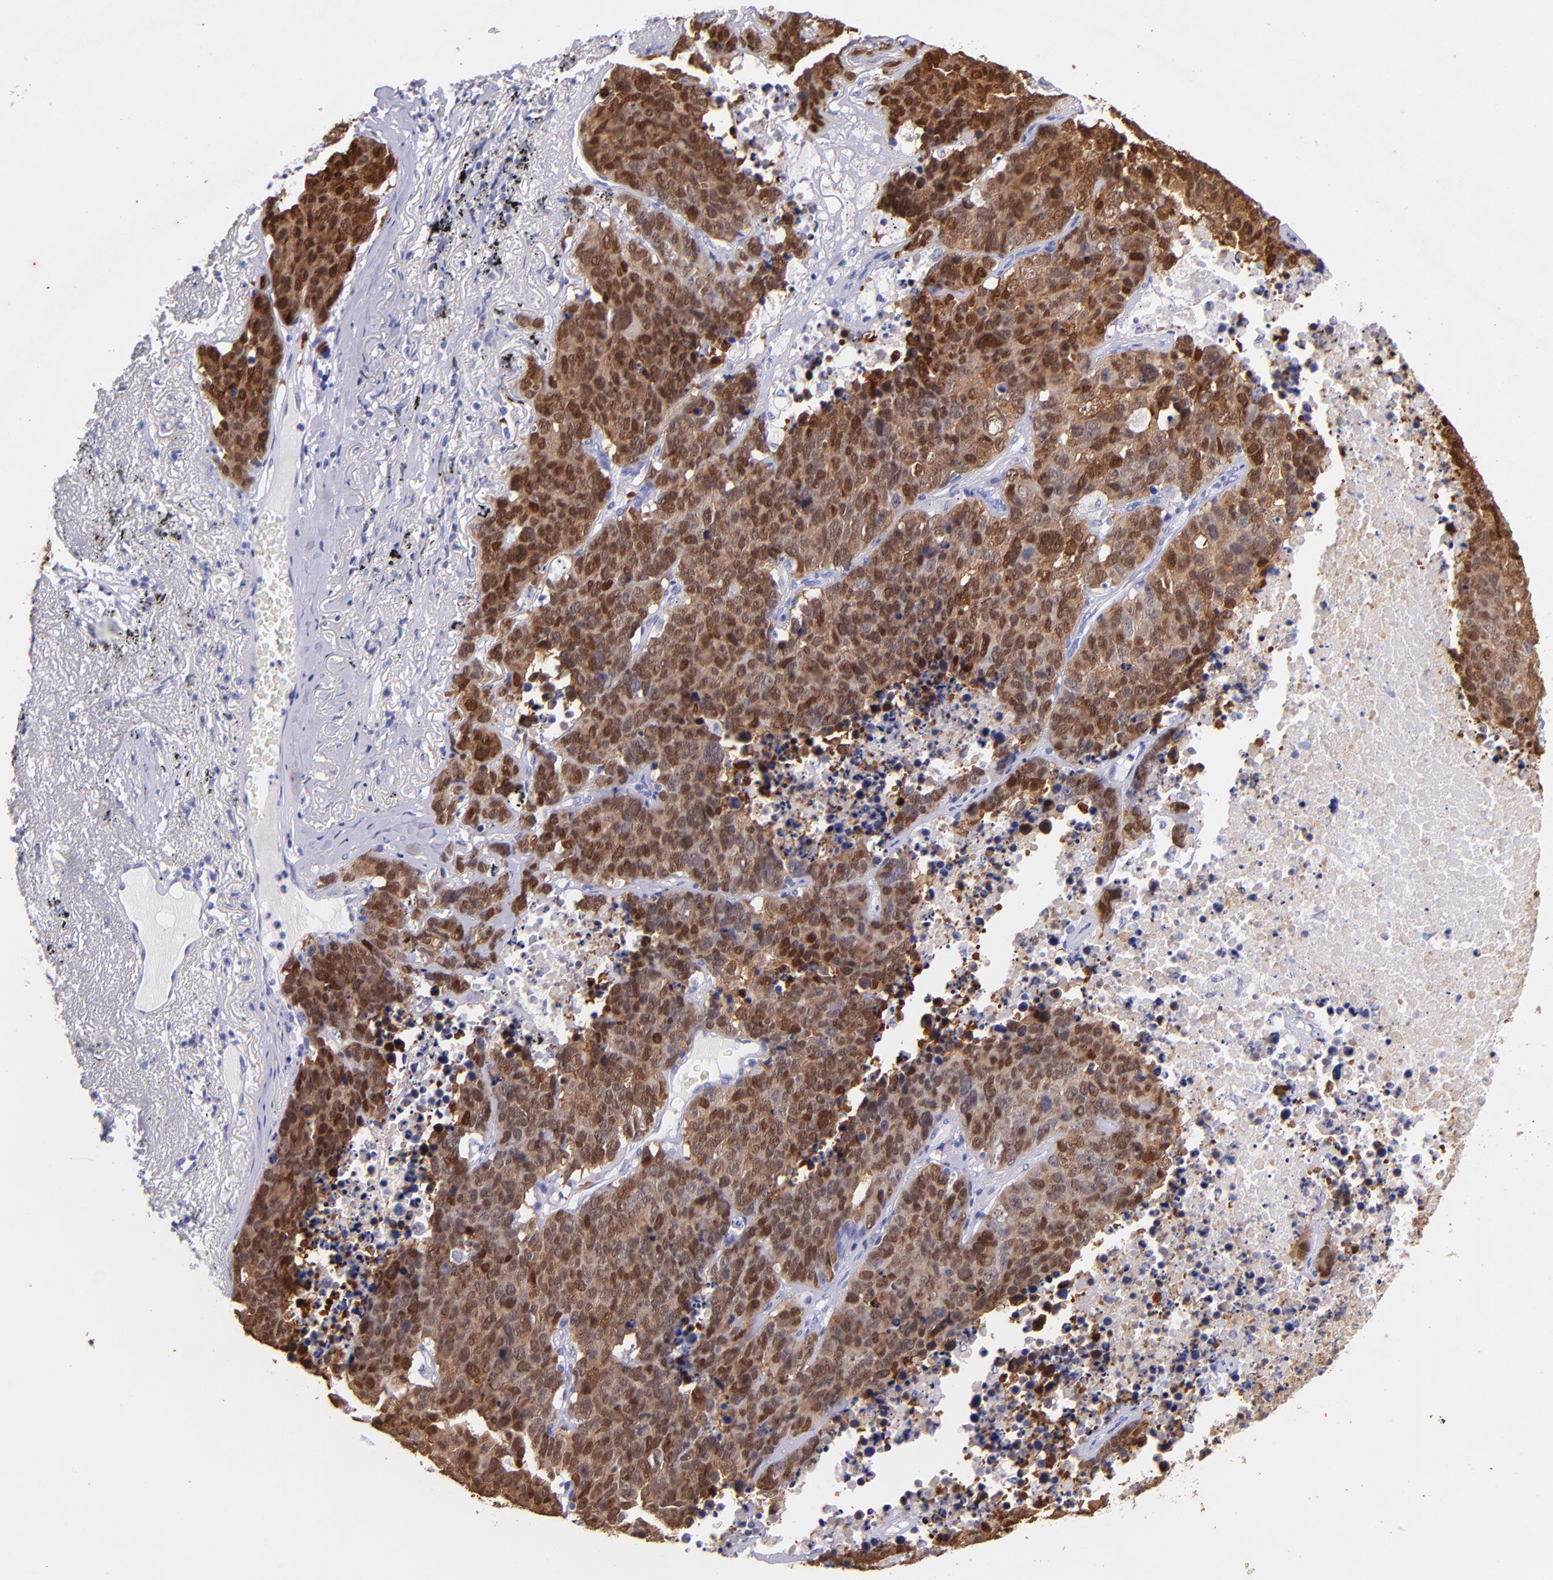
{"staining": {"intensity": "strong", "quantity": ">75%", "location": "cytoplasmic/membranous,nuclear"}, "tissue": "lung cancer", "cell_type": "Tumor cells", "image_type": "cancer", "snomed": [{"axis": "morphology", "description": "Carcinoid, malignant, NOS"}, {"axis": "topography", "description": "Lung"}], "caption": "This histopathology image displays lung malignant carcinoid stained with immunohistochemistry to label a protein in brown. The cytoplasmic/membranous and nuclear of tumor cells show strong positivity for the protein. Nuclei are counter-stained blue.", "gene": "UCHL1", "patient": {"sex": "male", "age": 60}}